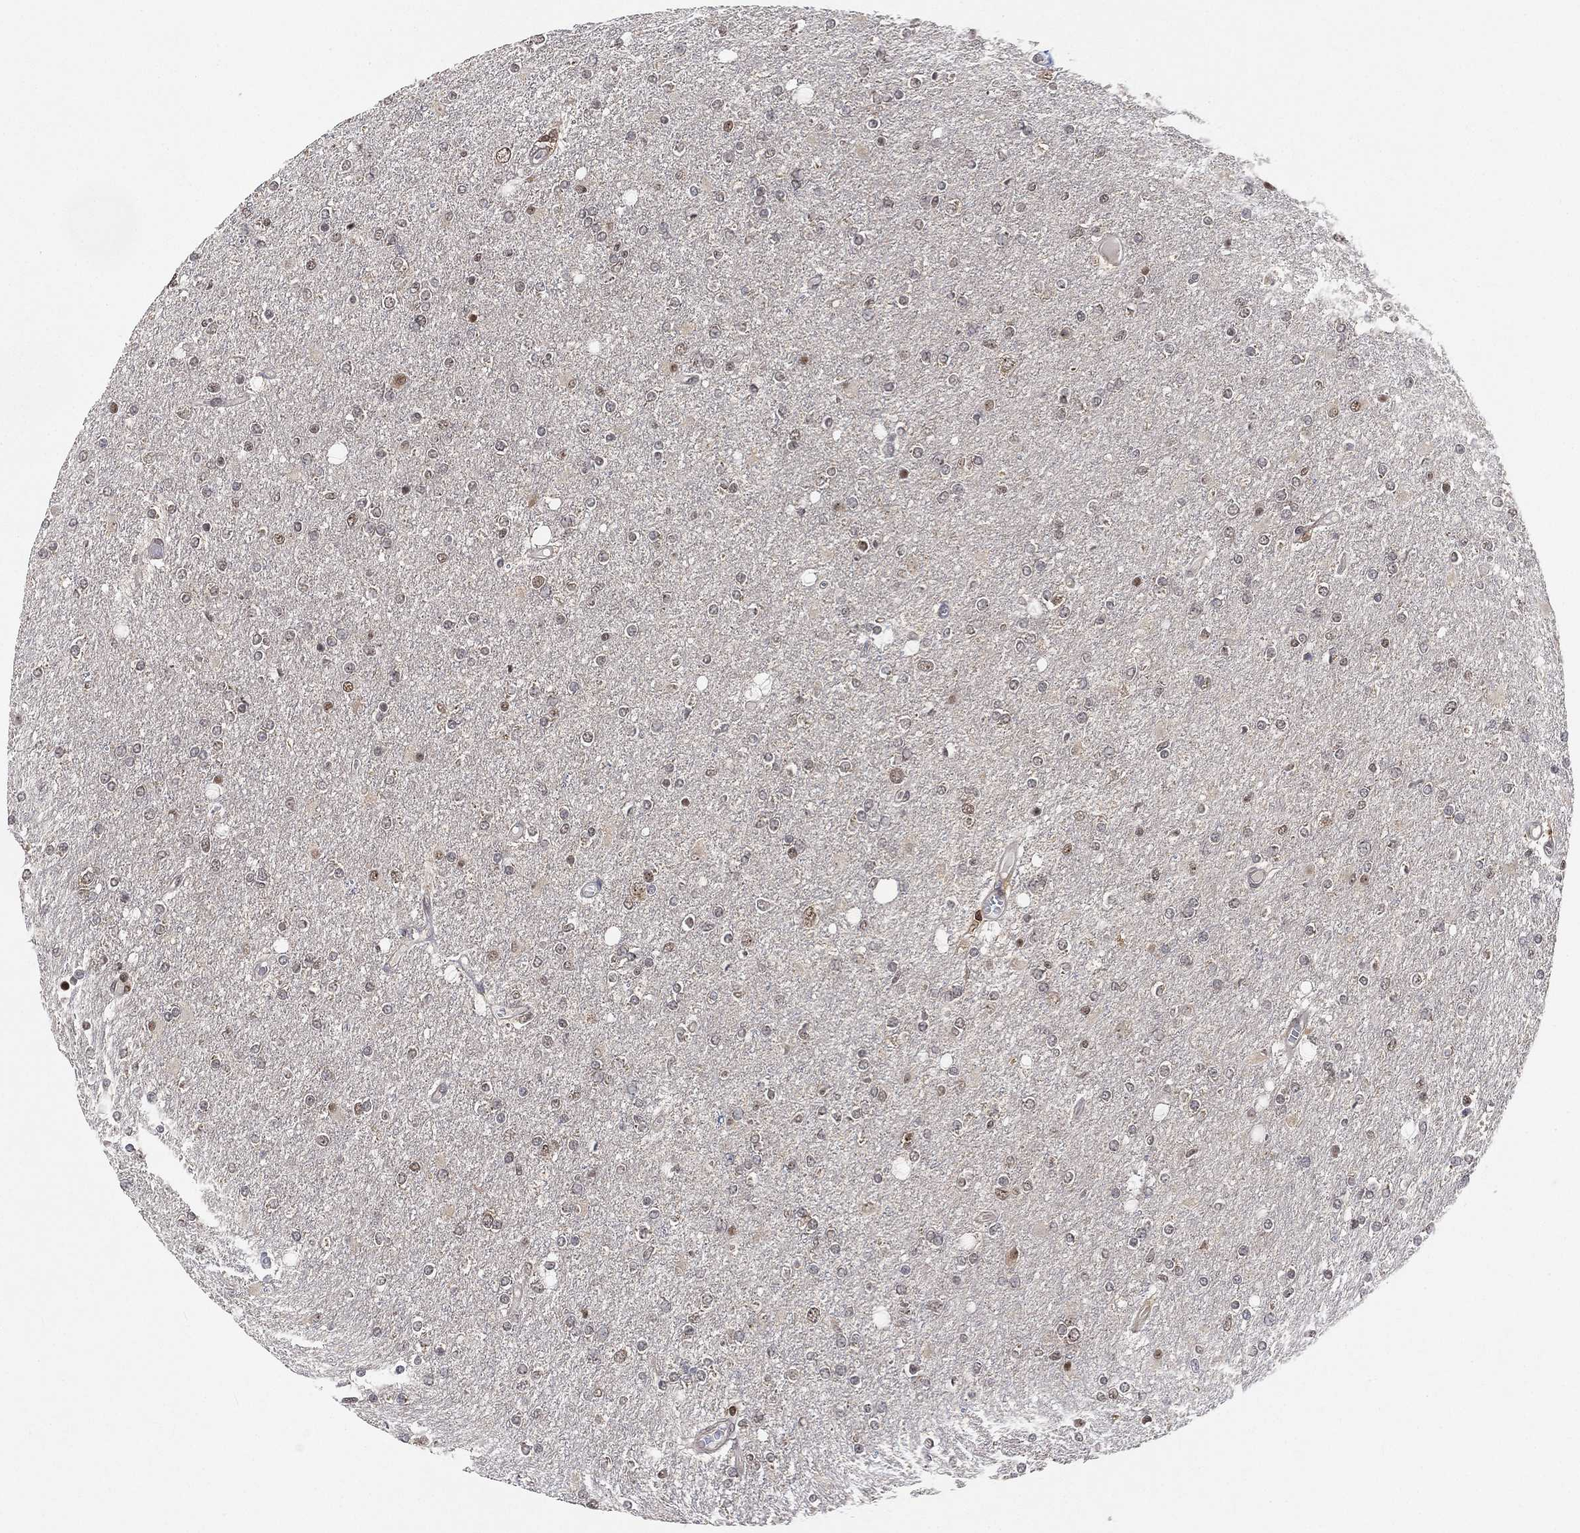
{"staining": {"intensity": "negative", "quantity": "none", "location": "none"}, "tissue": "glioma", "cell_type": "Tumor cells", "image_type": "cancer", "snomed": [{"axis": "morphology", "description": "Glioma, malignant, High grade"}, {"axis": "topography", "description": "Cerebral cortex"}], "caption": "Malignant high-grade glioma was stained to show a protein in brown. There is no significant positivity in tumor cells.", "gene": "WDR26", "patient": {"sex": "male", "age": 70}}